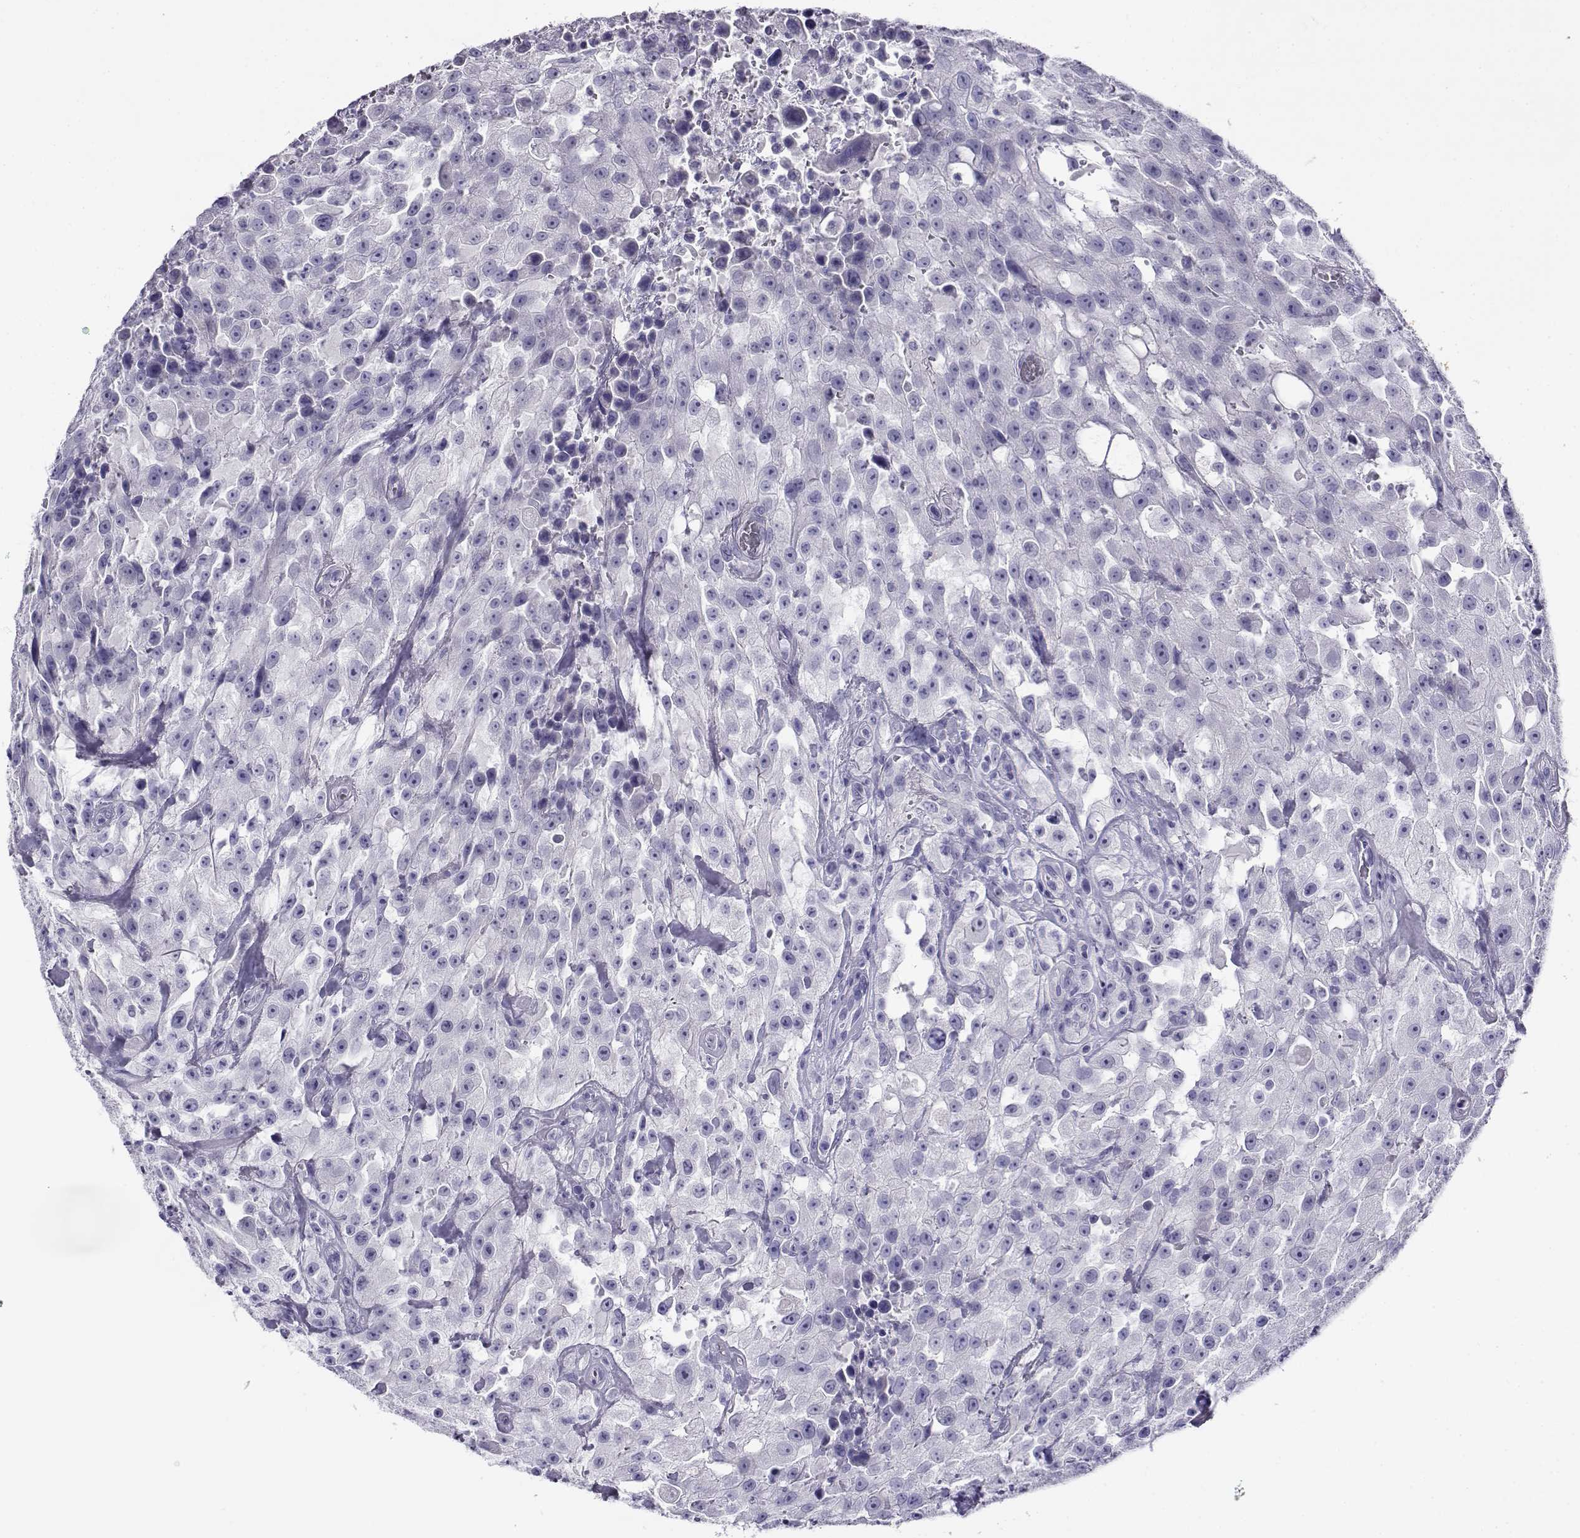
{"staining": {"intensity": "negative", "quantity": "none", "location": "none"}, "tissue": "urothelial cancer", "cell_type": "Tumor cells", "image_type": "cancer", "snomed": [{"axis": "morphology", "description": "Urothelial carcinoma, High grade"}, {"axis": "topography", "description": "Urinary bladder"}], "caption": "Tumor cells show no significant expression in high-grade urothelial carcinoma. (DAB (3,3'-diaminobenzidine) IHC with hematoxylin counter stain).", "gene": "RHOXF2", "patient": {"sex": "male", "age": 79}}